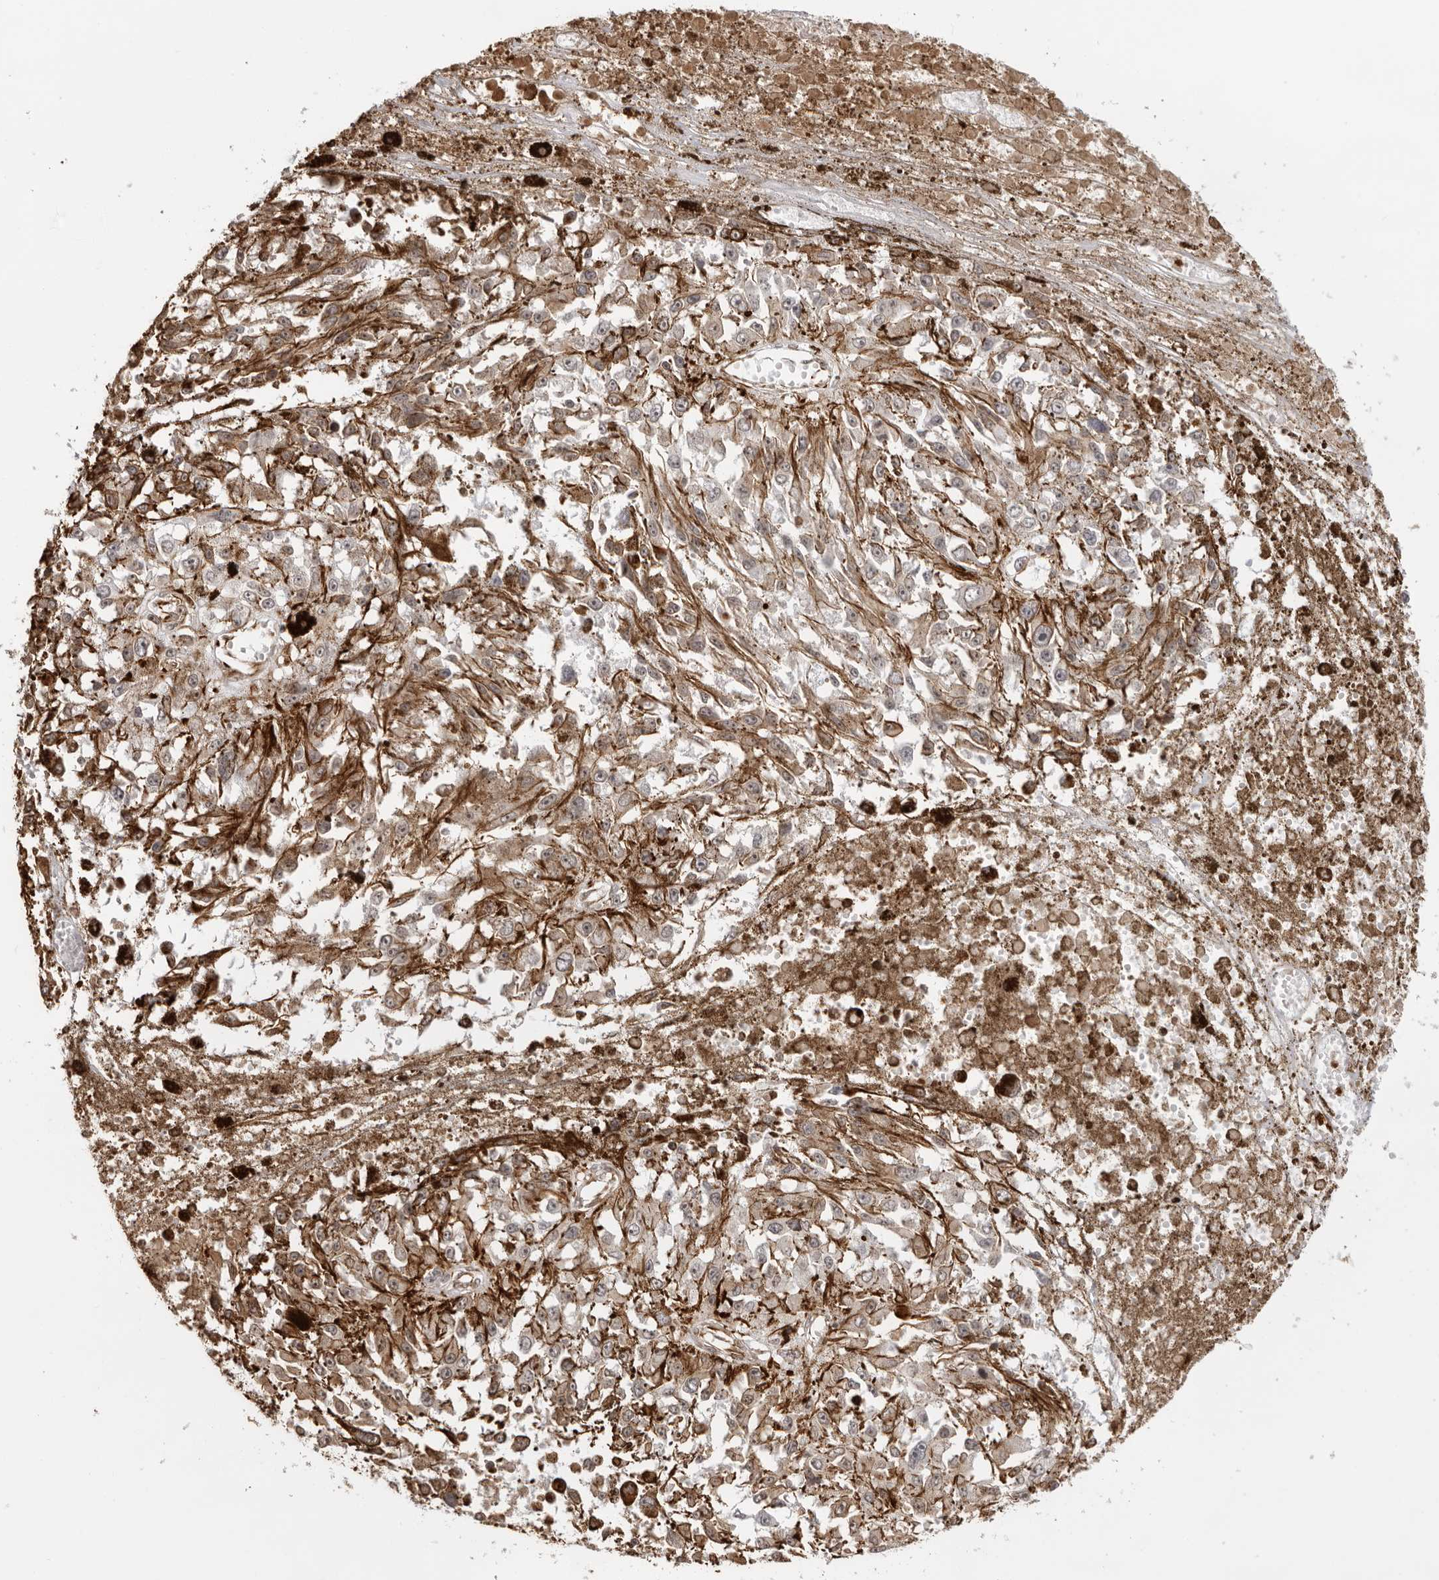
{"staining": {"intensity": "weak", "quantity": ">75%", "location": "cytoplasmic/membranous"}, "tissue": "melanoma", "cell_type": "Tumor cells", "image_type": "cancer", "snomed": [{"axis": "morphology", "description": "Malignant melanoma, Metastatic site"}, {"axis": "topography", "description": "Lymph node"}], "caption": "The immunohistochemical stain shows weak cytoplasmic/membranous positivity in tumor cells of melanoma tissue.", "gene": "DYNLT5", "patient": {"sex": "male", "age": 59}}